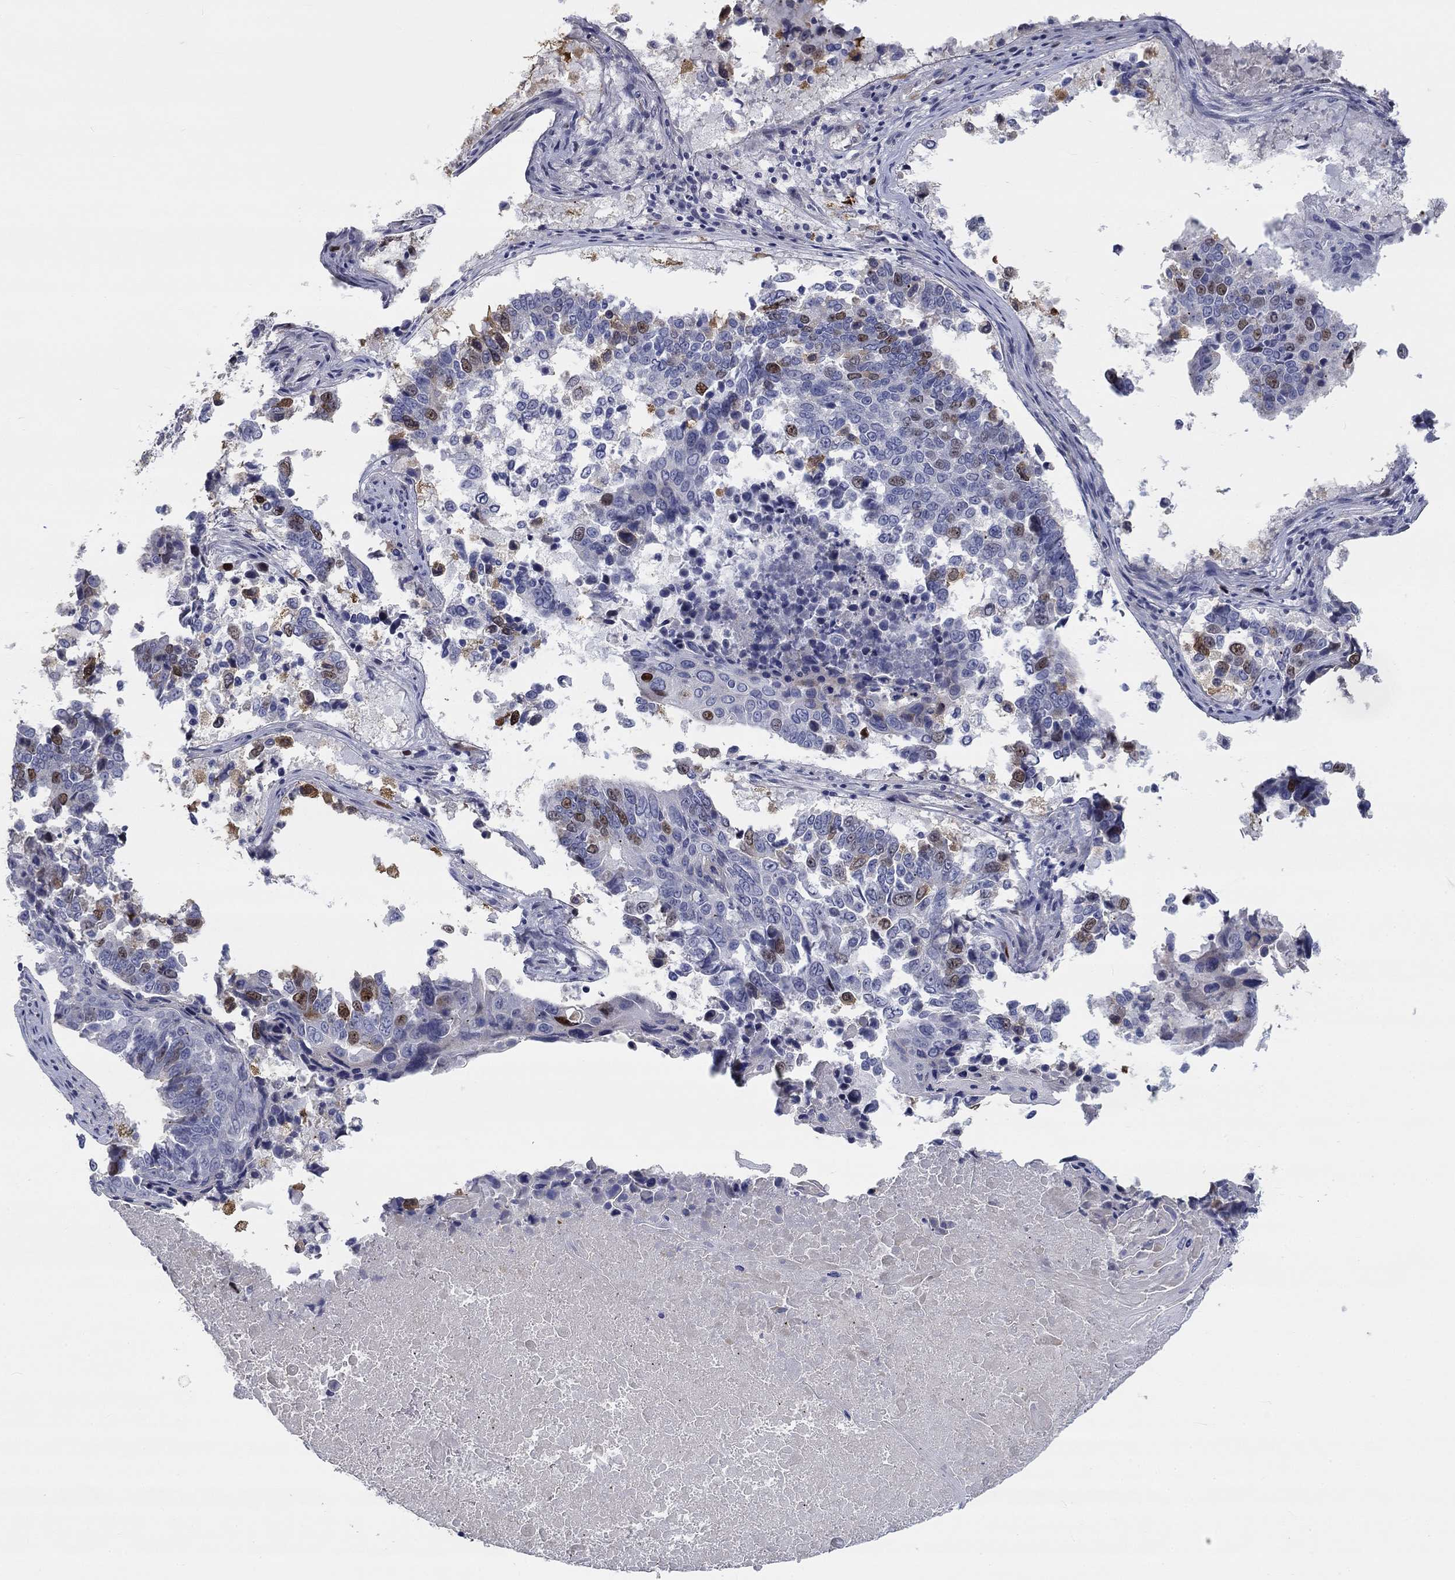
{"staining": {"intensity": "strong", "quantity": "<25%", "location": "nuclear"}, "tissue": "lung cancer", "cell_type": "Tumor cells", "image_type": "cancer", "snomed": [{"axis": "morphology", "description": "Squamous cell carcinoma, NOS"}, {"axis": "topography", "description": "Lung"}], "caption": "Lung cancer (squamous cell carcinoma) stained for a protein (brown) exhibits strong nuclear positive positivity in about <25% of tumor cells.", "gene": "PRC1", "patient": {"sex": "male", "age": 73}}